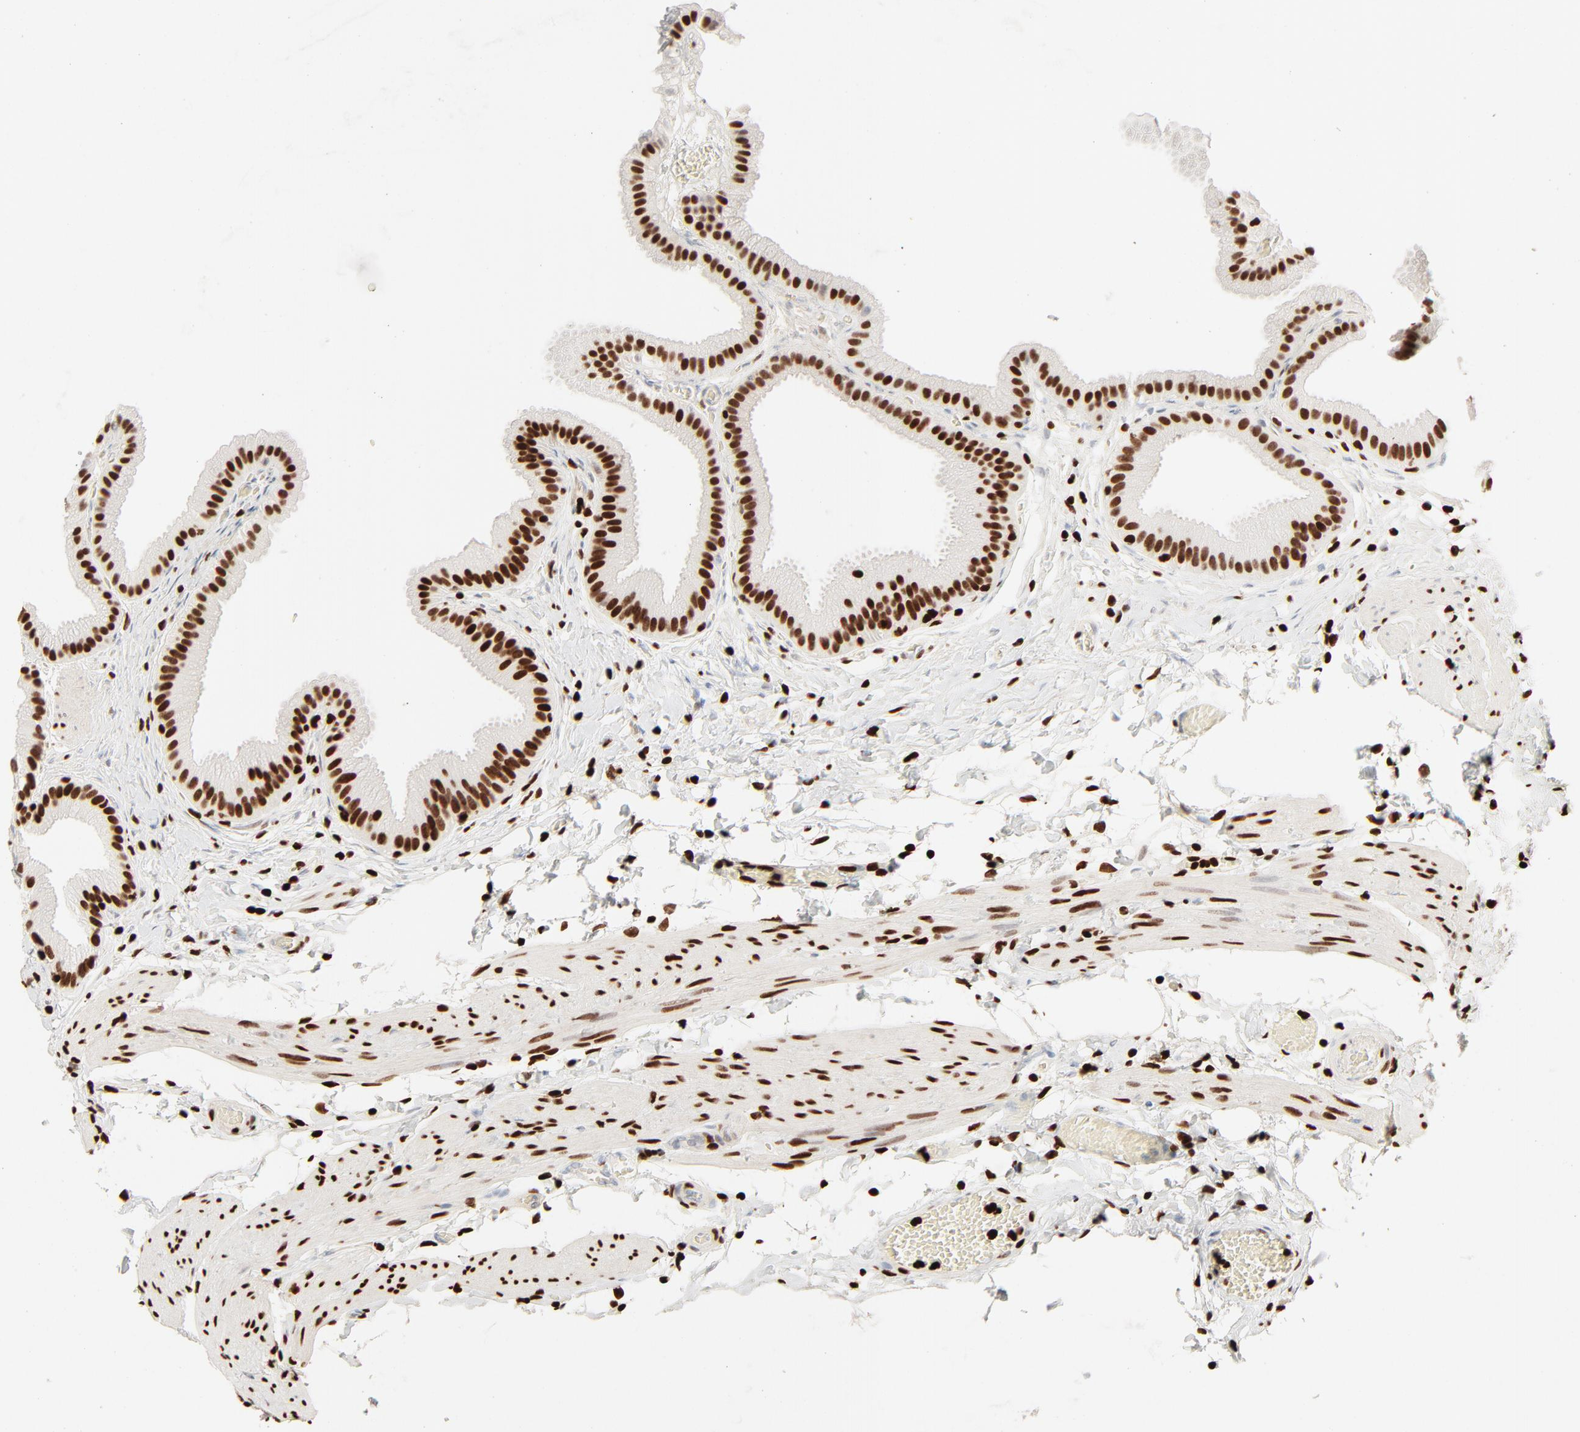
{"staining": {"intensity": "strong", "quantity": ">75%", "location": "nuclear"}, "tissue": "gallbladder", "cell_type": "Glandular cells", "image_type": "normal", "snomed": [{"axis": "morphology", "description": "Normal tissue, NOS"}, {"axis": "topography", "description": "Gallbladder"}], "caption": "Unremarkable gallbladder shows strong nuclear expression in about >75% of glandular cells, visualized by immunohistochemistry. Using DAB (3,3'-diaminobenzidine) (brown) and hematoxylin (blue) stains, captured at high magnification using brightfield microscopy.", "gene": "HMGB1", "patient": {"sex": "female", "age": 63}}